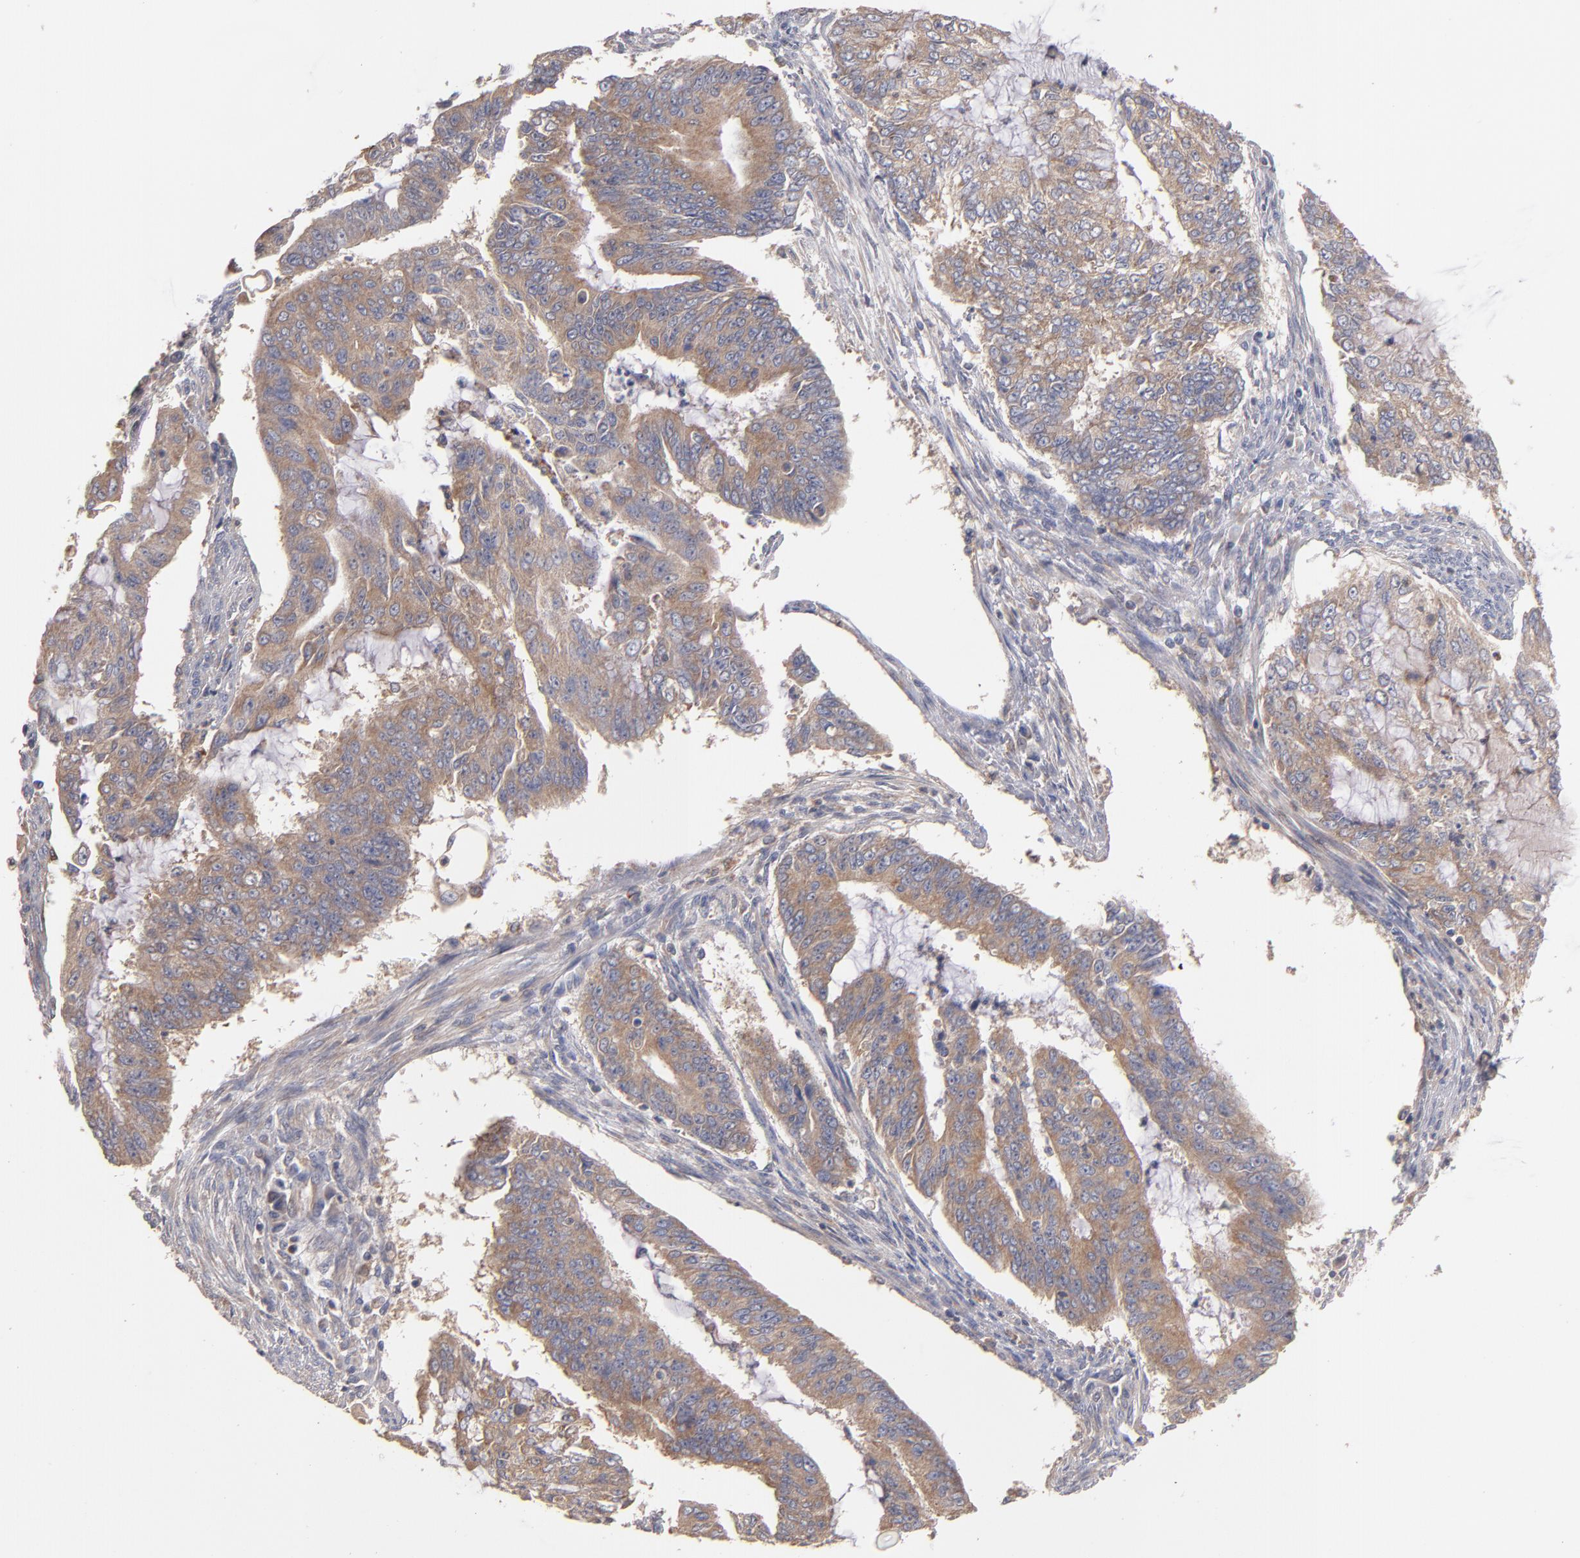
{"staining": {"intensity": "moderate", "quantity": ">75%", "location": "cytoplasmic/membranous"}, "tissue": "endometrial cancer", "cell_type": "Tumor cells", "image_type": "cancer", "snomed": [{"axis": "morphology", "description": "Adenocarcinoma, NOS"}, {"axis": "topography", "description": "Endometrium"}], "caption": "Immunohistochemistry (IHC) photomicrograph of neoplastic tissue: human endometrial cancer (adenocarcinoma) stained using IHC shows medium levels of moderate protein expression localized specifically in the cytoplasmic/membranous of tumor cells, appearing as a cytoplasmic/membranous brown color.", "gene": "DACT1", "patient": {"sex": "female", "age": 75}}